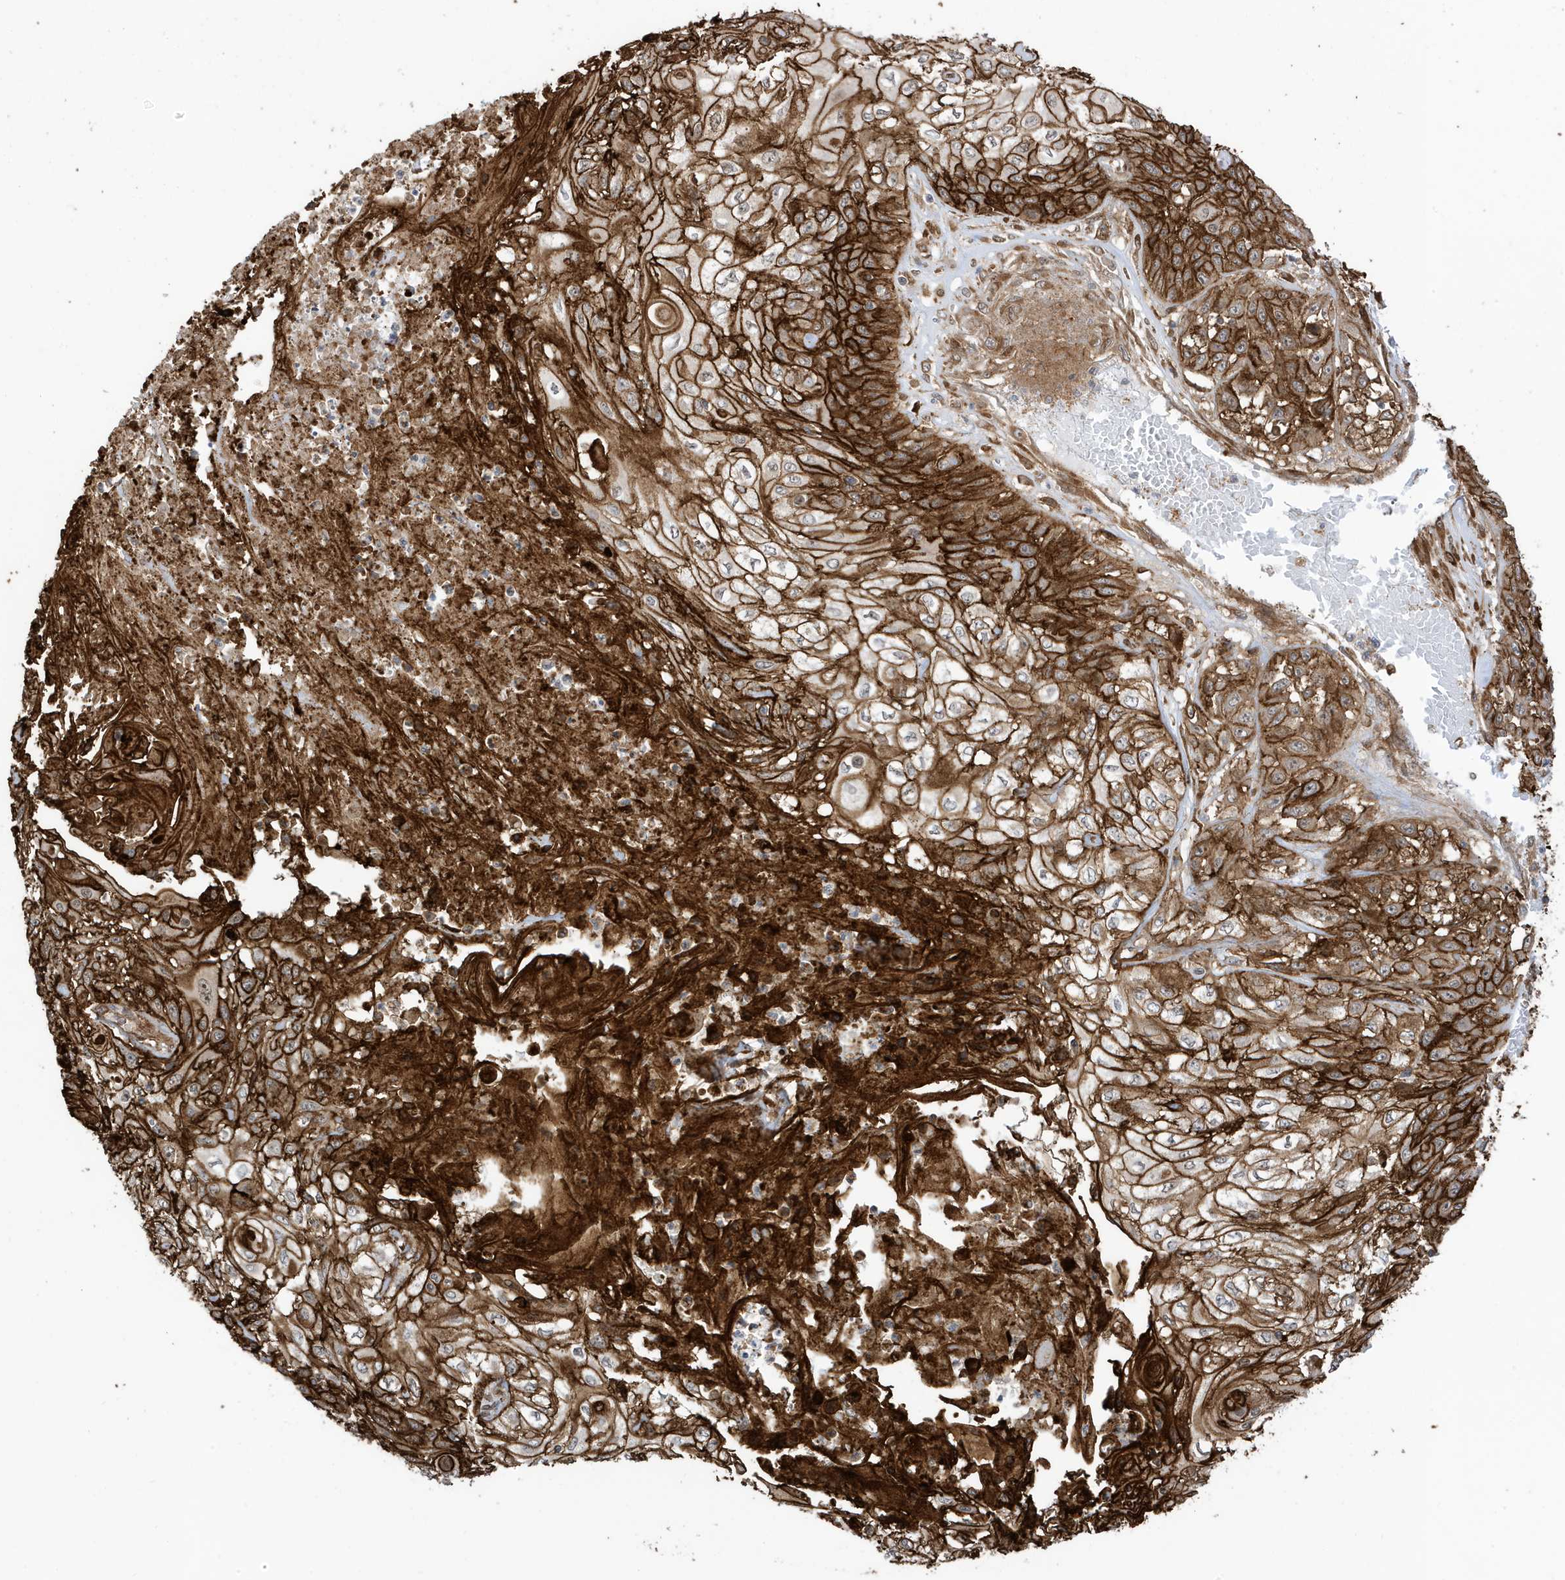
{"staining": {"intensity": "strong", "quantity": ">75%", "location": "cytoplasmic/membranous"}, "tissue": "skin cancer", "cell_type": "Tumor cells", "image_type": "cancer", "snomed": [{"axis": "morphology", "description": "Squamous cell carcinoma, NOS"}, {"axis": "morphology", "description": "Squamous cell carcinoma, metastatic, NOS"}, {"axis": "topography", "description": "Skin"}, {"axis": "topography", "description": "Lymph node"}], "caption": "The micrograph exhibits staining of skin cancer (squamous cell carcinoma), revealing strong cytoplasmic/membranous protein expression (brown color) within tumor cells. (IHC, brightfield microscopy, high magnification).", "gene": "CDC42EP3", "patient": {"sex": "male", "age": 75}}